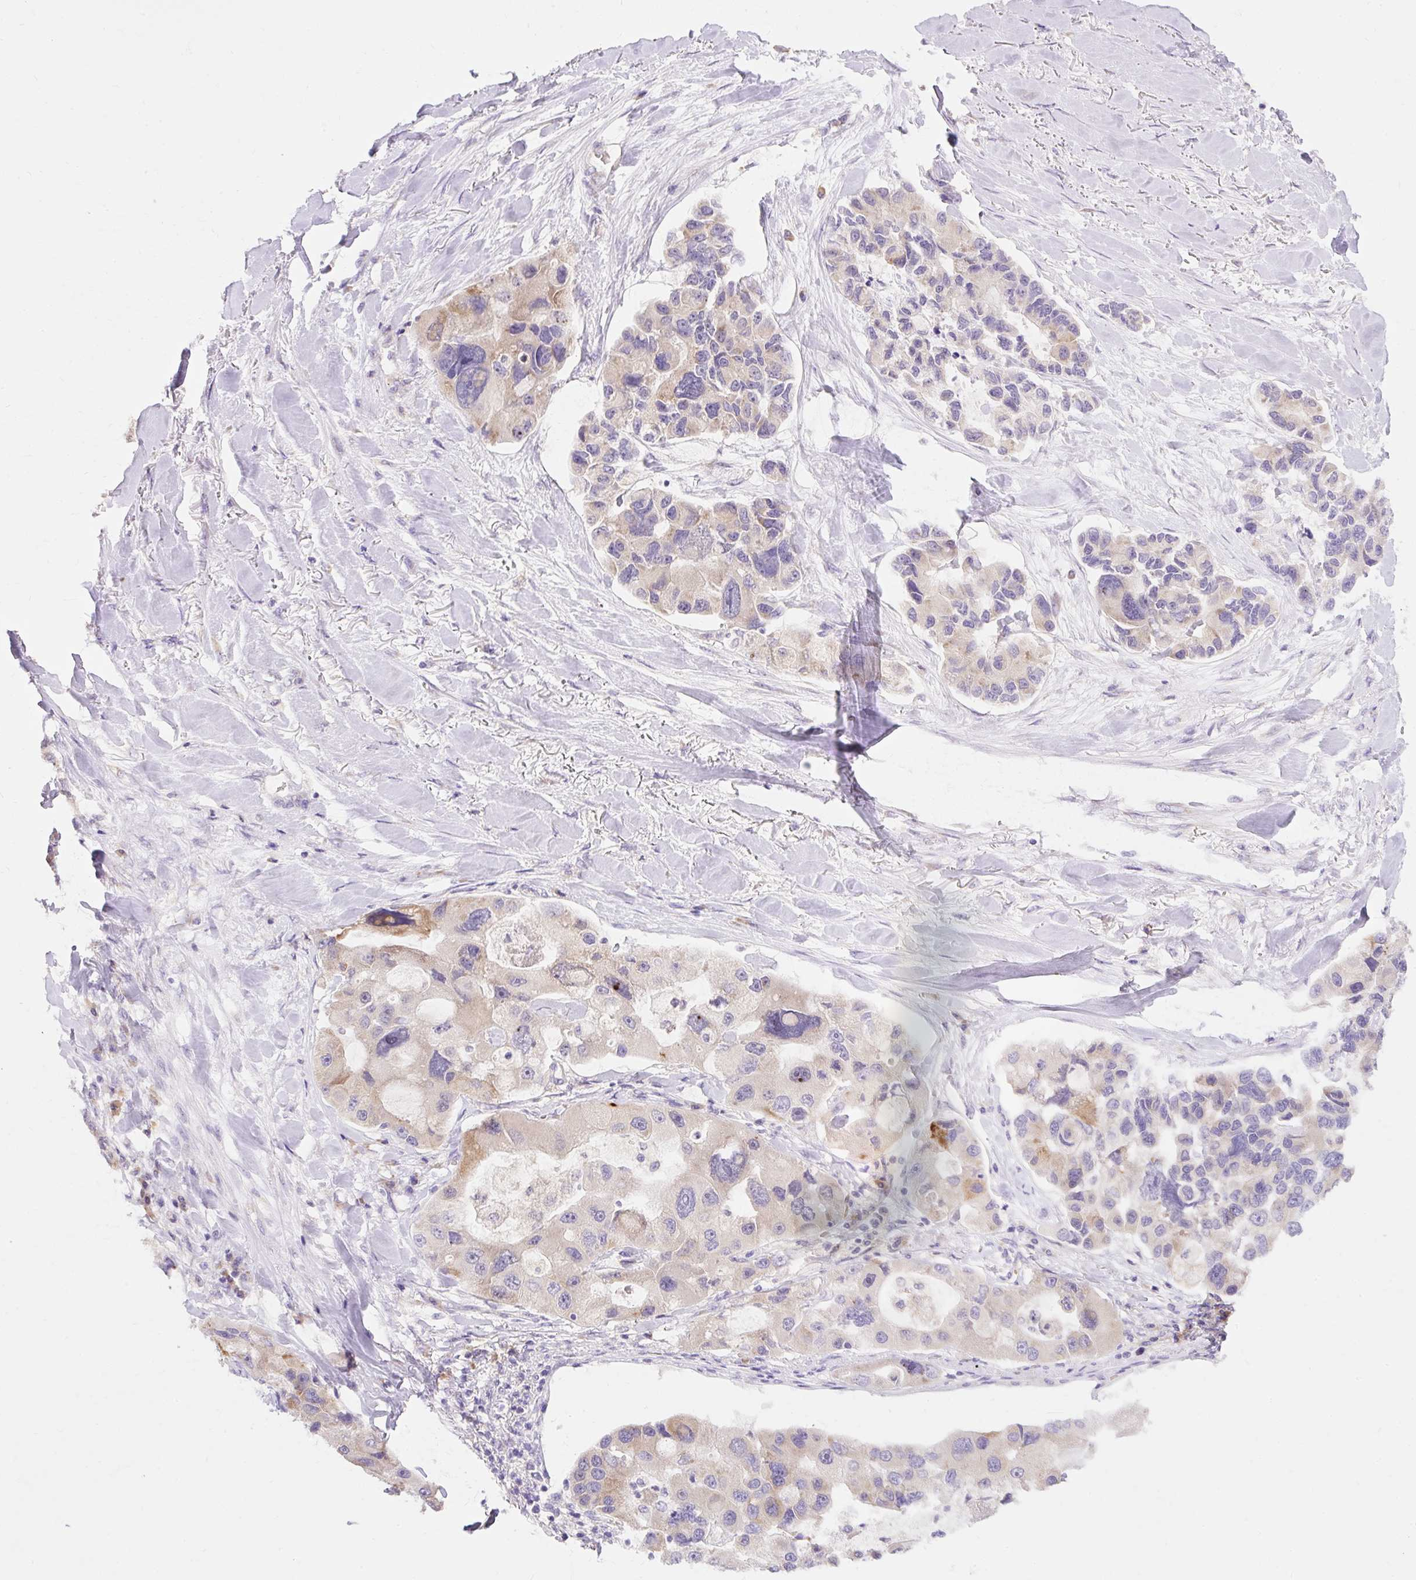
{"staining": {"intensity": "weak", "quantity": "<25%", "location": "cytoplasmic/membranous"}, "tissue": "lung cancer", "cell_type": "Tumor cells", "image_type": "cancer", "snomed": [{"axis": "morphology", "description": "Adenocarcinoma, NOS"}, {"axis": "topography", "description": "Lung"}], "caption": "This is an IHC image of human lung cancer (adenocarcinoma). There is no expression in tumor cells.", "gene": "SEC63", "patient": {"sex": "female", "age": 54}}